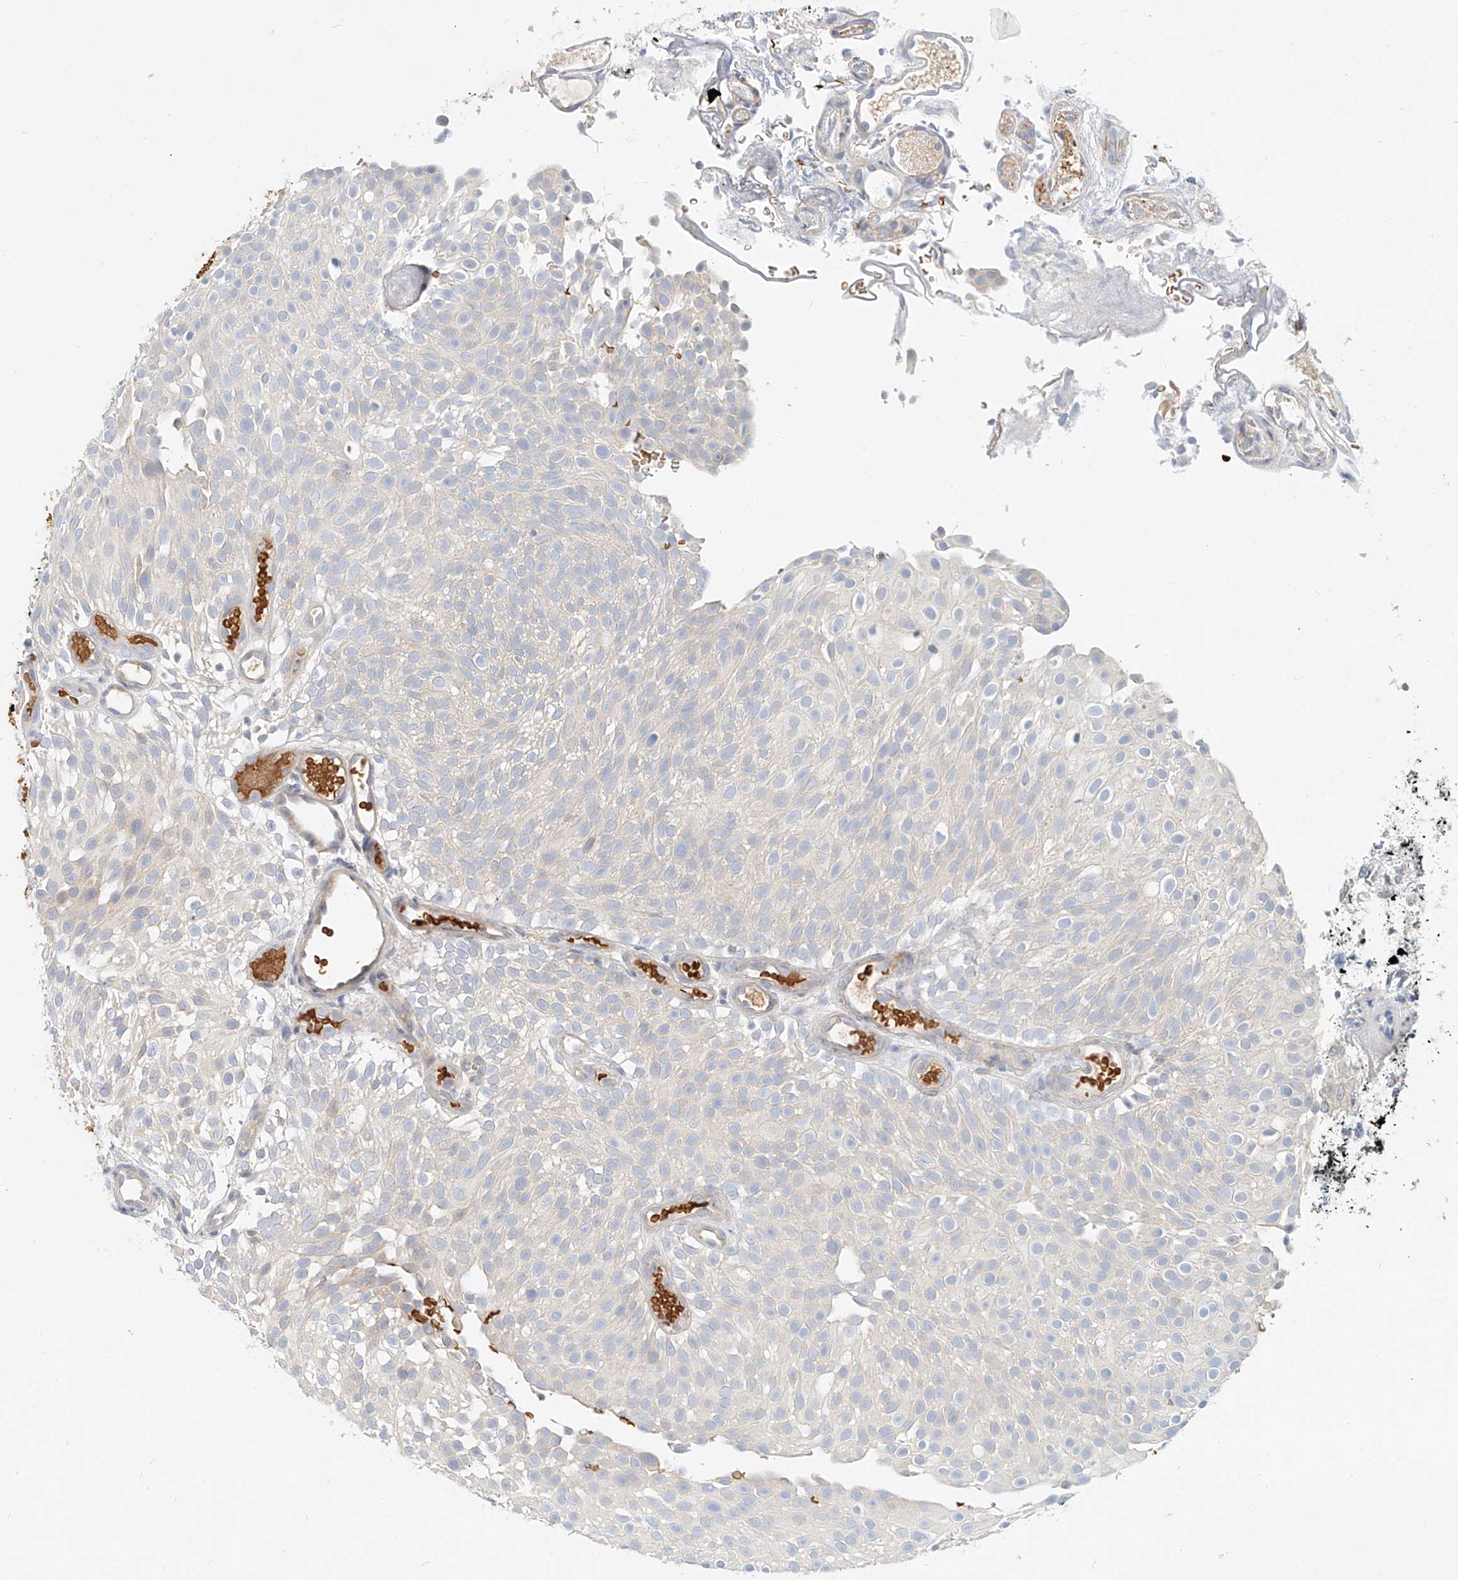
{"staining": {"intensity": "negative", "quantity": "none", "location": "none"}, "tissue": "urothelial cancer", "cell_type": "Tumor cells", "image_type": "cancer", "snomed": [{"axis": "morphology", "description": "Urothelial carcinoma, Low grade"}, {"axis": "topography", "description": "Urinary bladder"}], "caption": "A micrograph of urothelial cancer stained for a protein shows no brown staining in tumor cells. (Immunohistochemistry, brightfield microscopy, high magnification).", "gene": "SYTL3", "patient": {"sex": "male", "age": 78}}